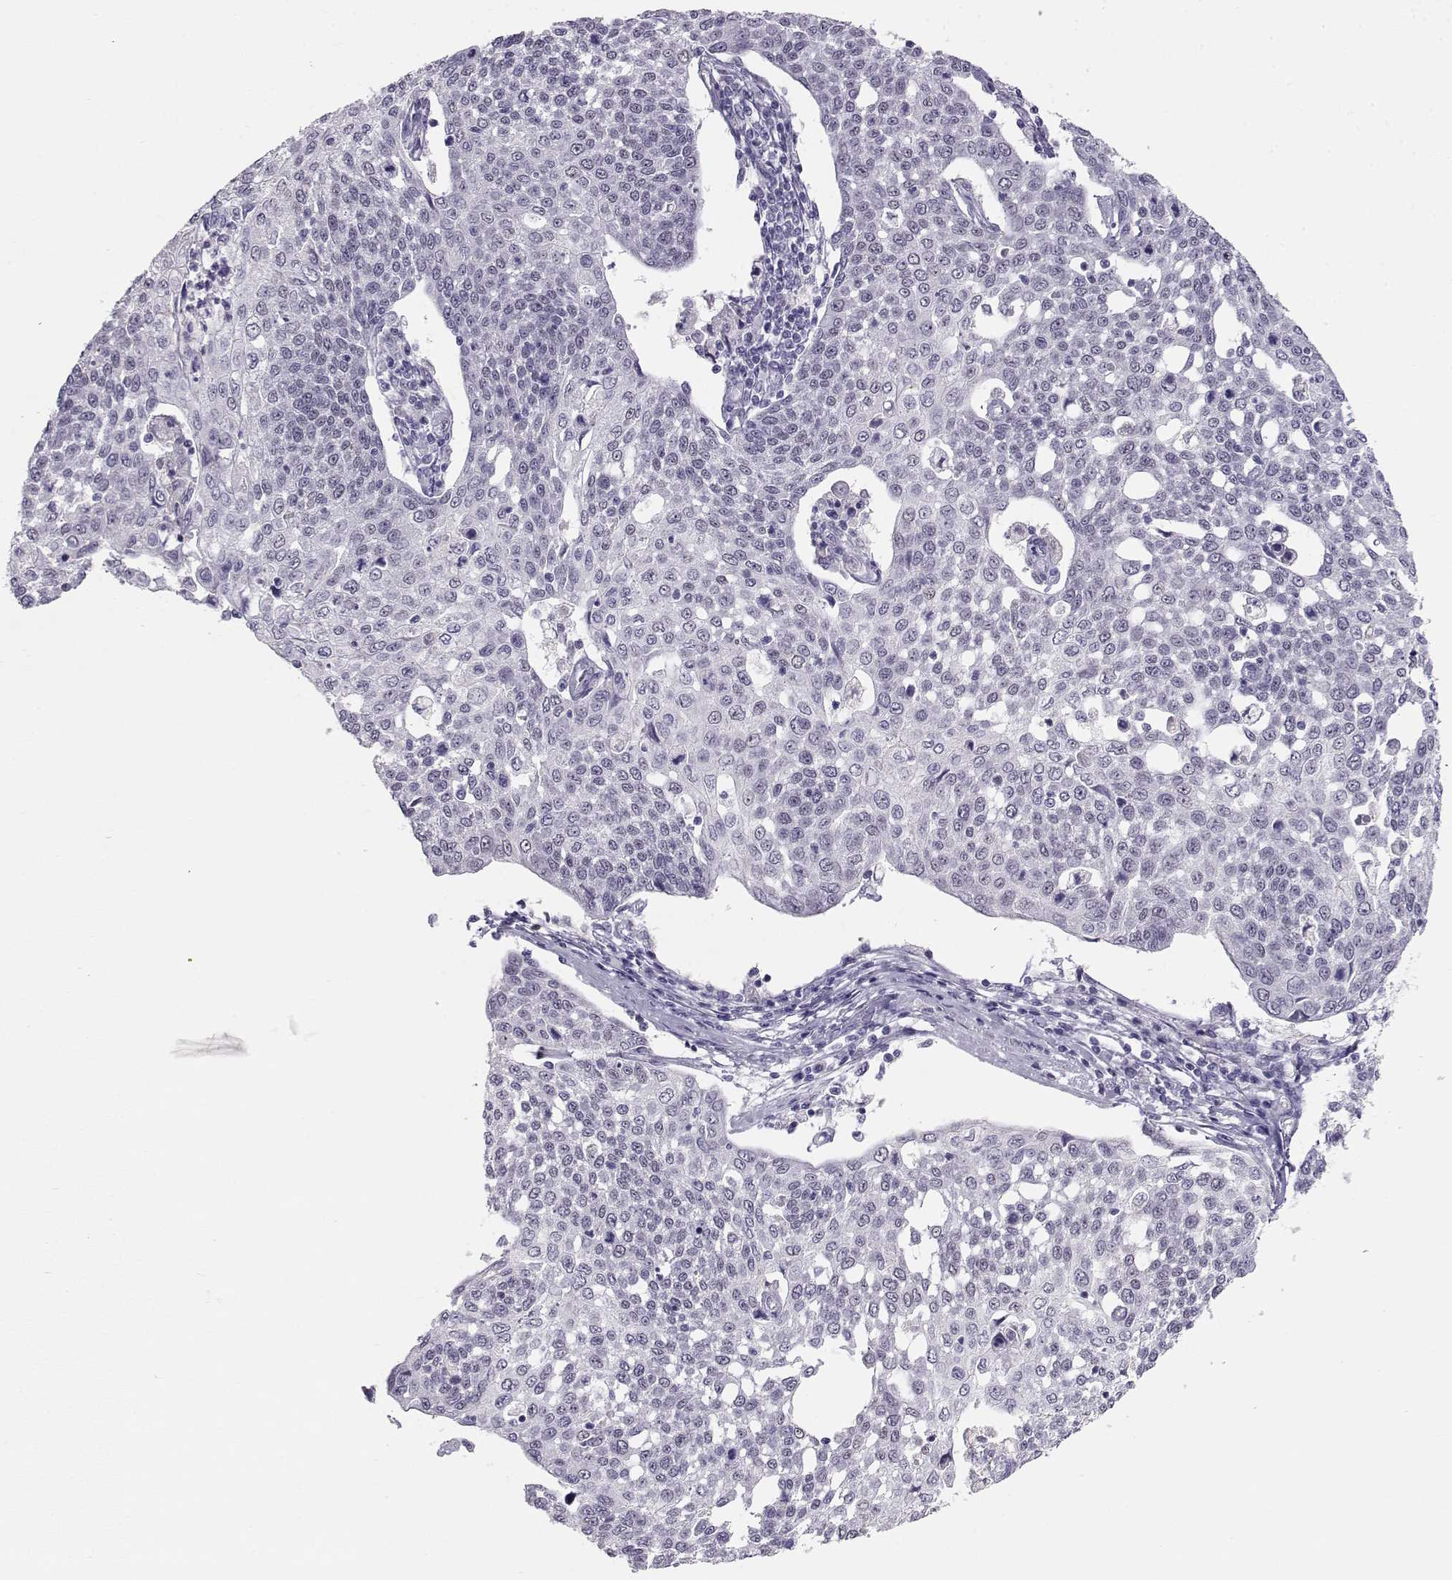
{"staining": {"intensity": "negative", "quantity": "none", "location": "none"}, "tissue": "cervical cancer", "cell_type": "Tumor cells", "image_type": "cancer", "snomed": [{"axis": "morphology", "description": "Squamous cell carcinoma, NOS"}, {"axis": "topography", "description": "Cervix"}], "caption": "IHC photomicrograph of neoplastic tissue: squamous cell carcinoma (cervical) stained with DAB (3,3'-diaminobenzidine) exhibits no significant protein staining in tumor cells.", "gene": "OPN5", "patient": {"sex": "female", "age": 34}}